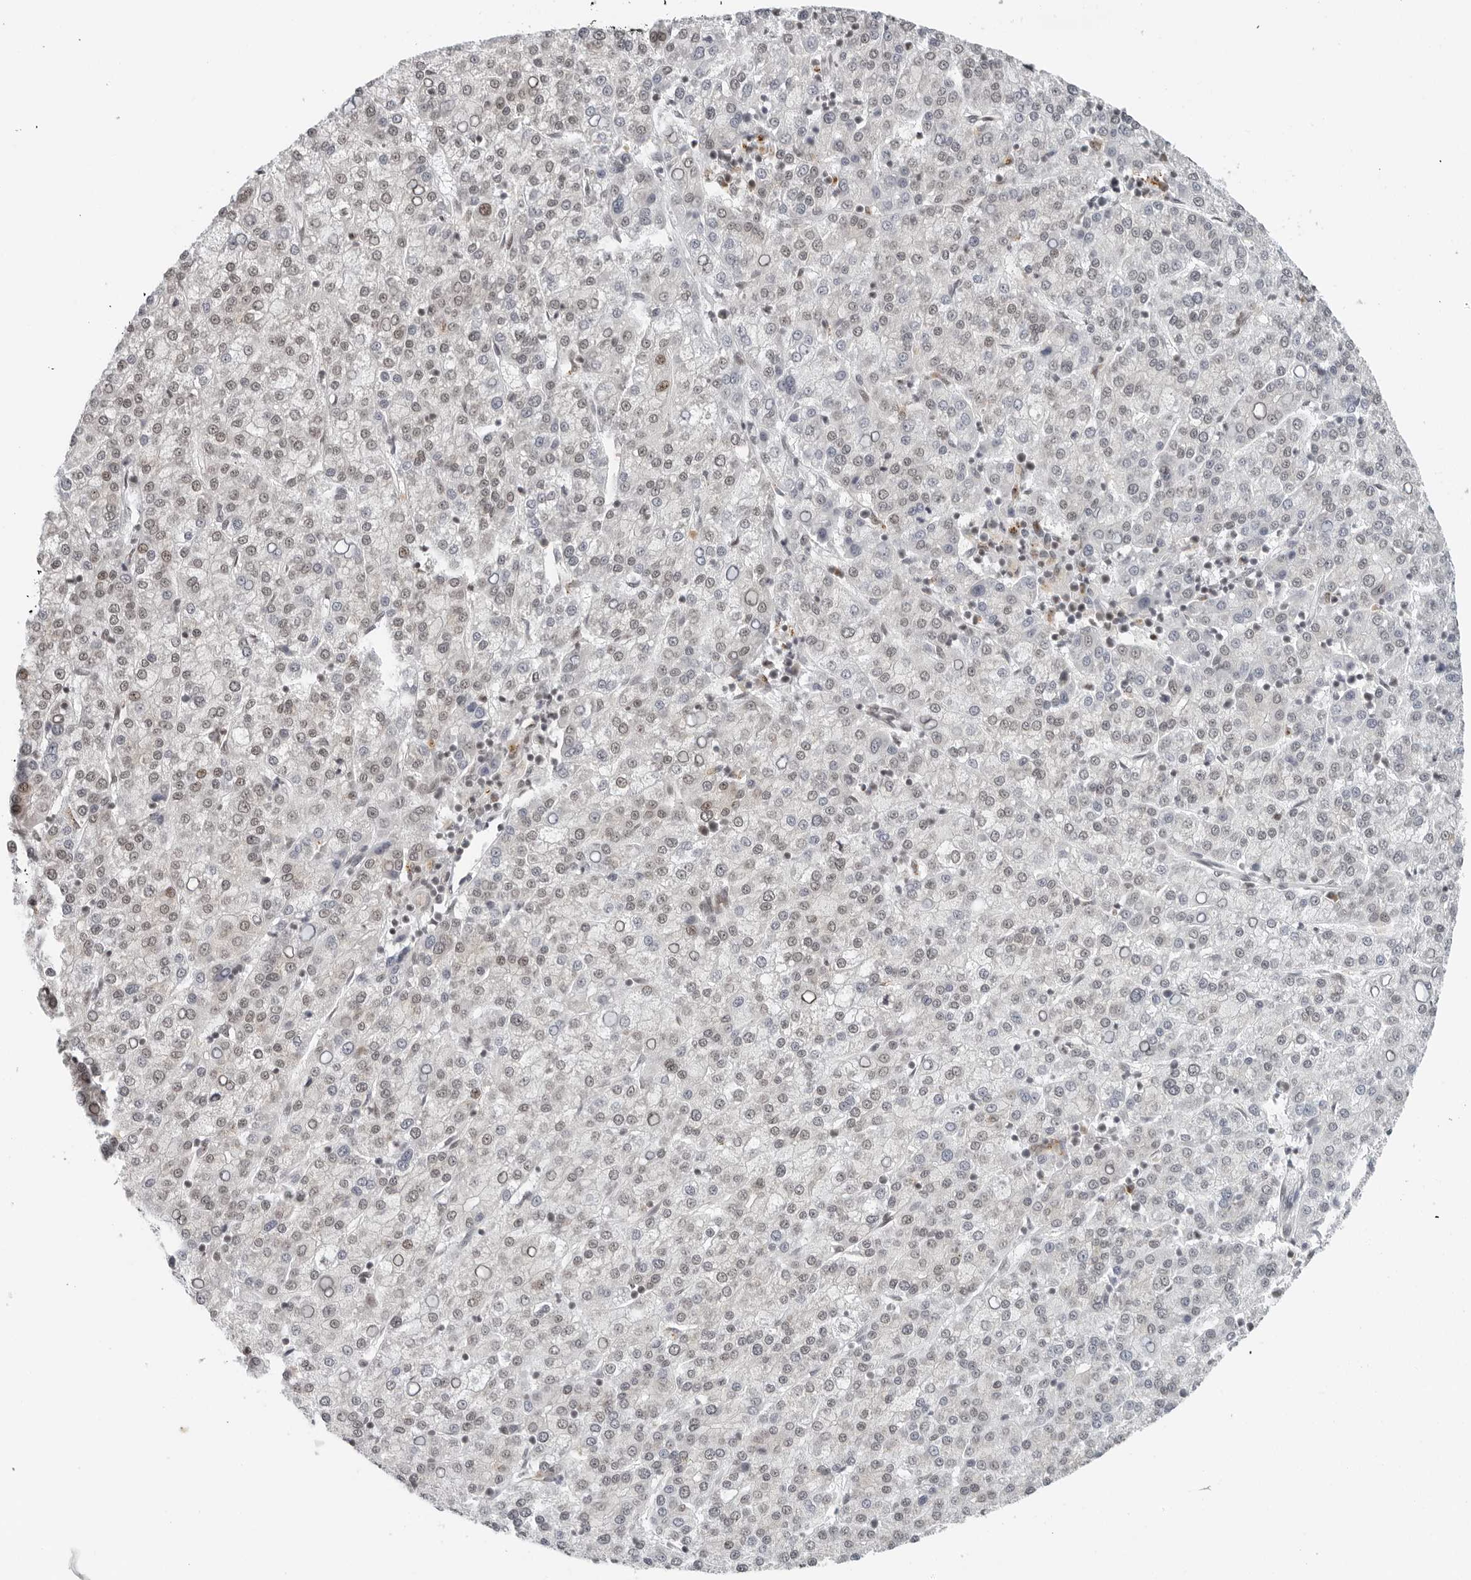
{"staining": {"intensity": "weak", "quantity": "25%-75%", "location": "nuclear"}, "tissue": "liver cancer", "cell_type": "Tumor cells", "image_type": "cancer", "snomed": [{"axis": "morphology", "description": "Carcinoma, Hepatocellular, NOS"}, {"axis": "topography", "description": "Liver"}], "caption": "Weak nuclear positivity for a protein is appreciated in approximately 25%-75% of tumor cells of hepatocellular carcinoma (liver) using IHC.", "gene": "TOX4", "patient": {"sex": "female", "age": 58}}